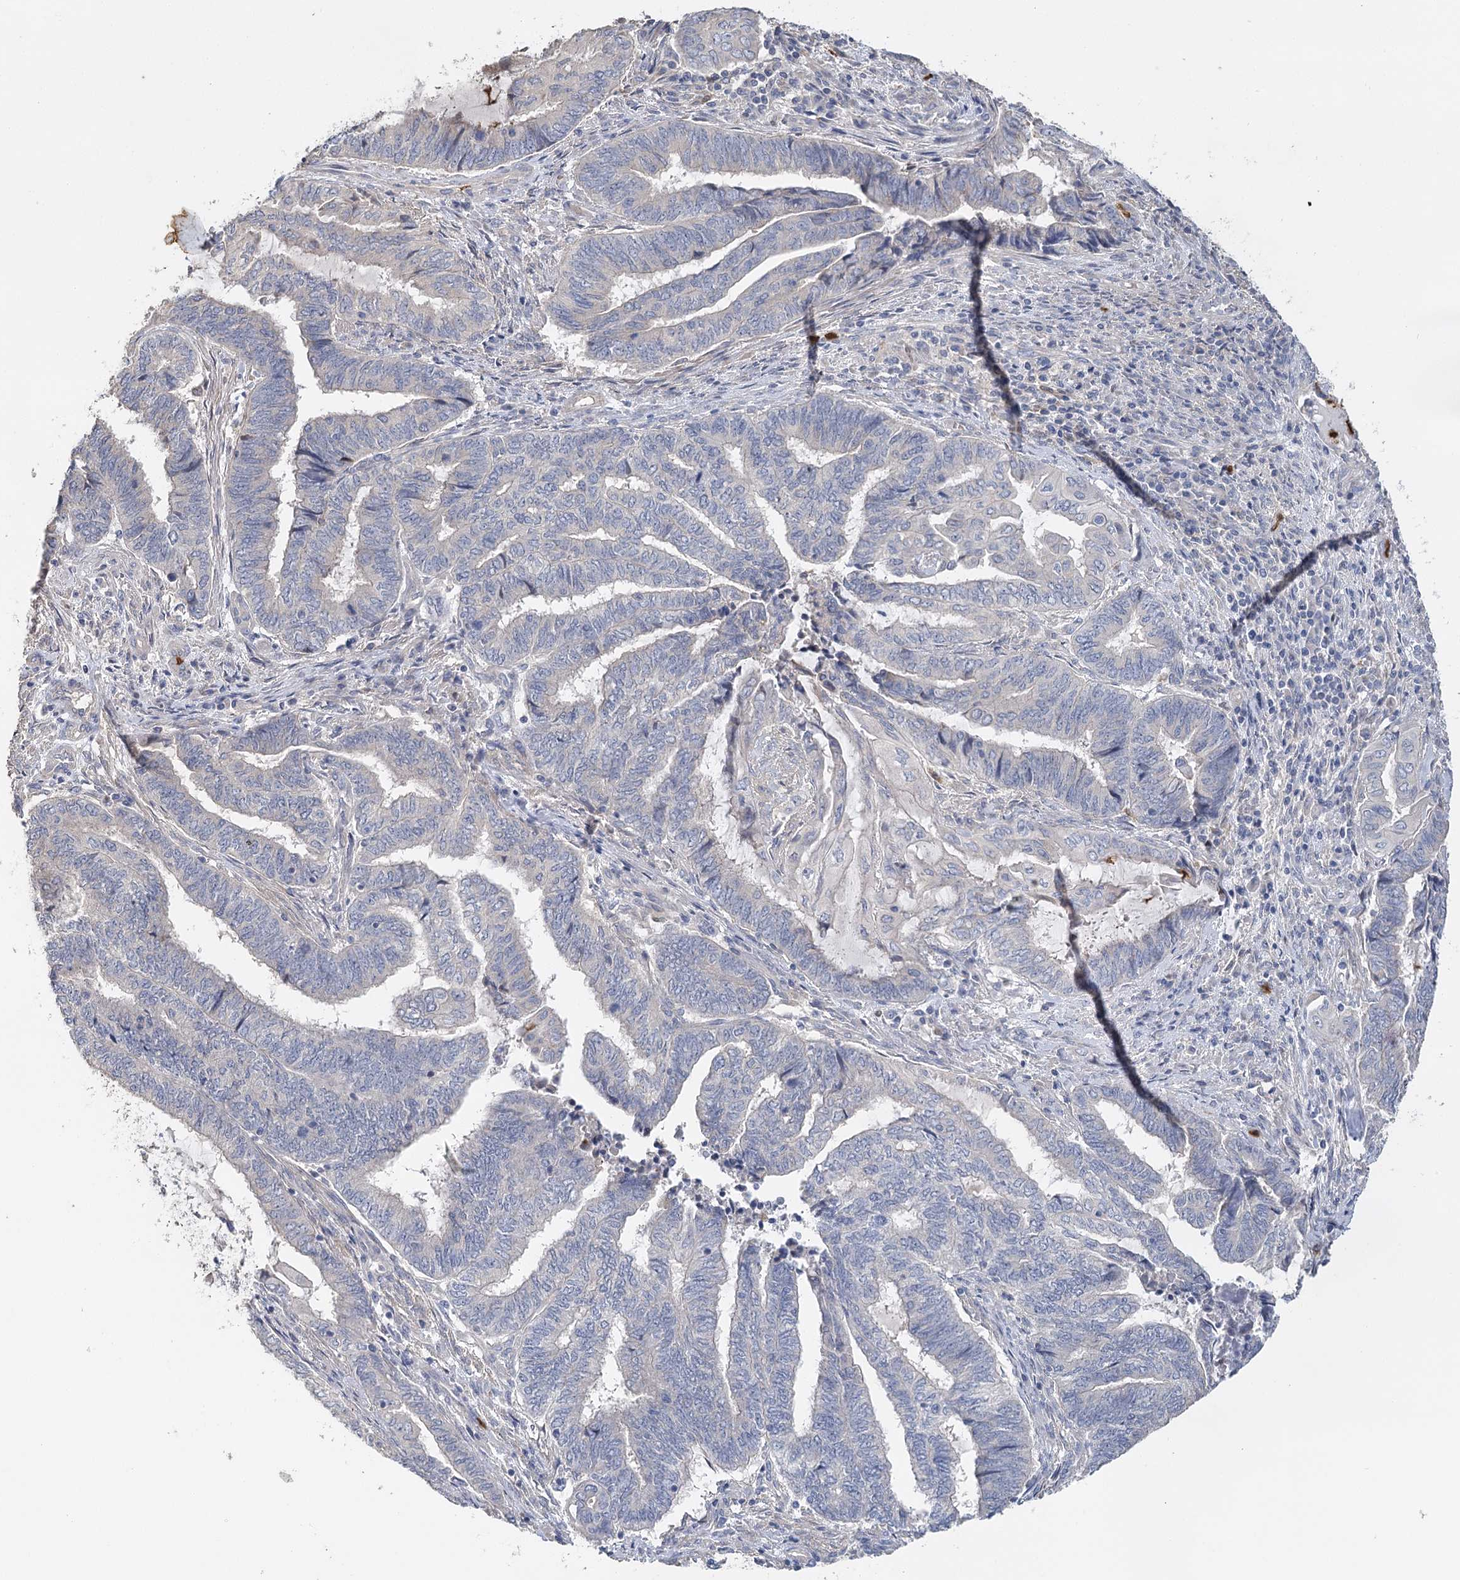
{"staining": {"intensity": "negative", "quantity": "none", "location": "none"}, "tissue": "endometrial cancer", "cell_type": "Tumor cells", "image_type": "cancer", "snomed": [{"axis": "morphology", "description": "Adenocarcinoma, NOS"}, {"axis": "topography", "description": "Uterus"}, {"axis": "topography", "description": "Endometrium"}], "caption": "Tumor cells are negative for protein expression in human endometrial cancer.", "gene": "EPB41L5", "patient": {"sex": "female", "age": 70}}